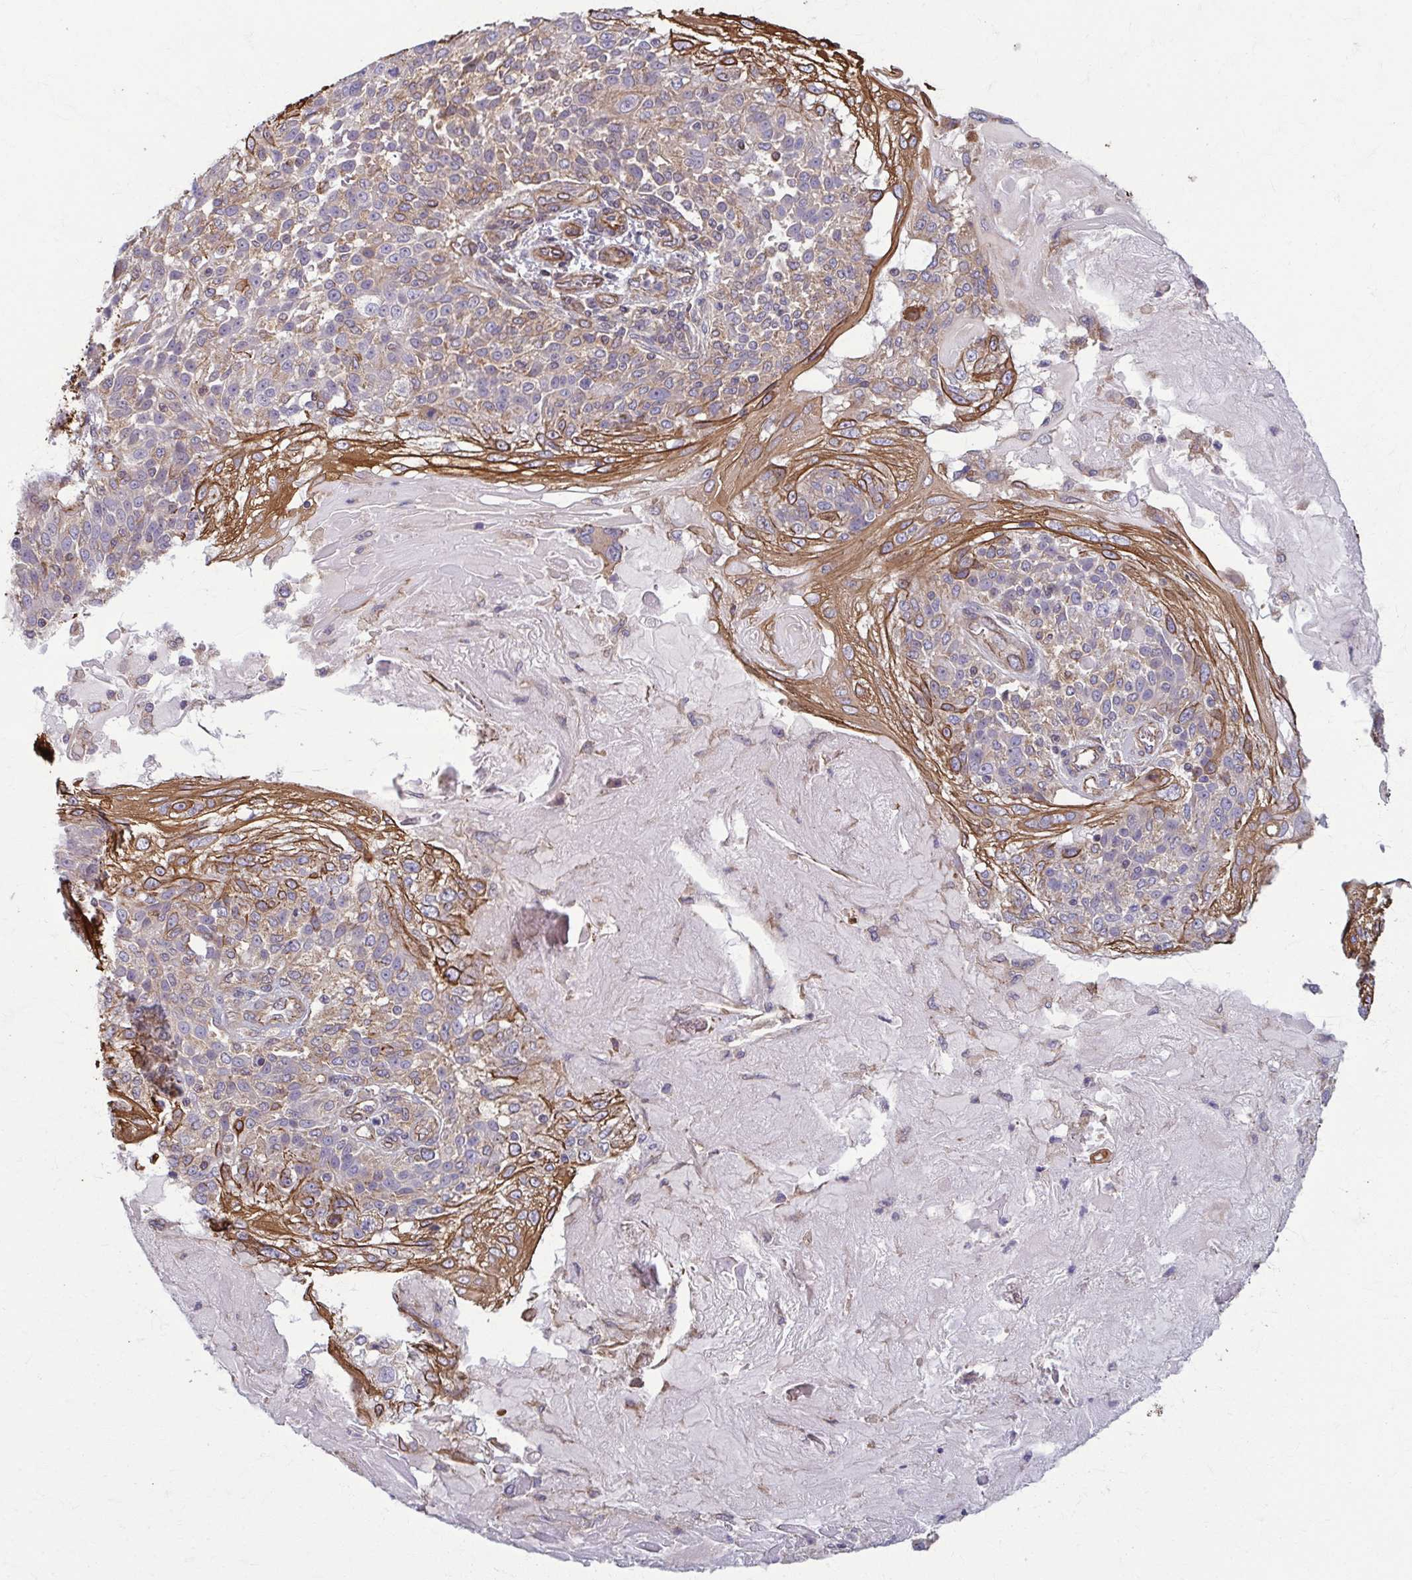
{"staining": {"intensity": "moderate", "quantity": "25%-75%", "location": "cytoplasmic/membranous"}, "tissue": "skin cancer", "cell_type": "Tumor cells", "image_type": "cancer", "snomed": [{"axis": "morphology", "description": "Normal tissue, NOS"}, {"axis": "morphology", "description": "Squamous cell carcinoma, NOS"}, {"axis": "topography", "description": "Skin"}], "caption": "A medium amount of moderate cytoplasmic/membranous expression is identified in about 25%-75% of tumor cells in skin cancer tissue.", "gene": "EID2B", "patient": {"sex": "female", "age": 83}}